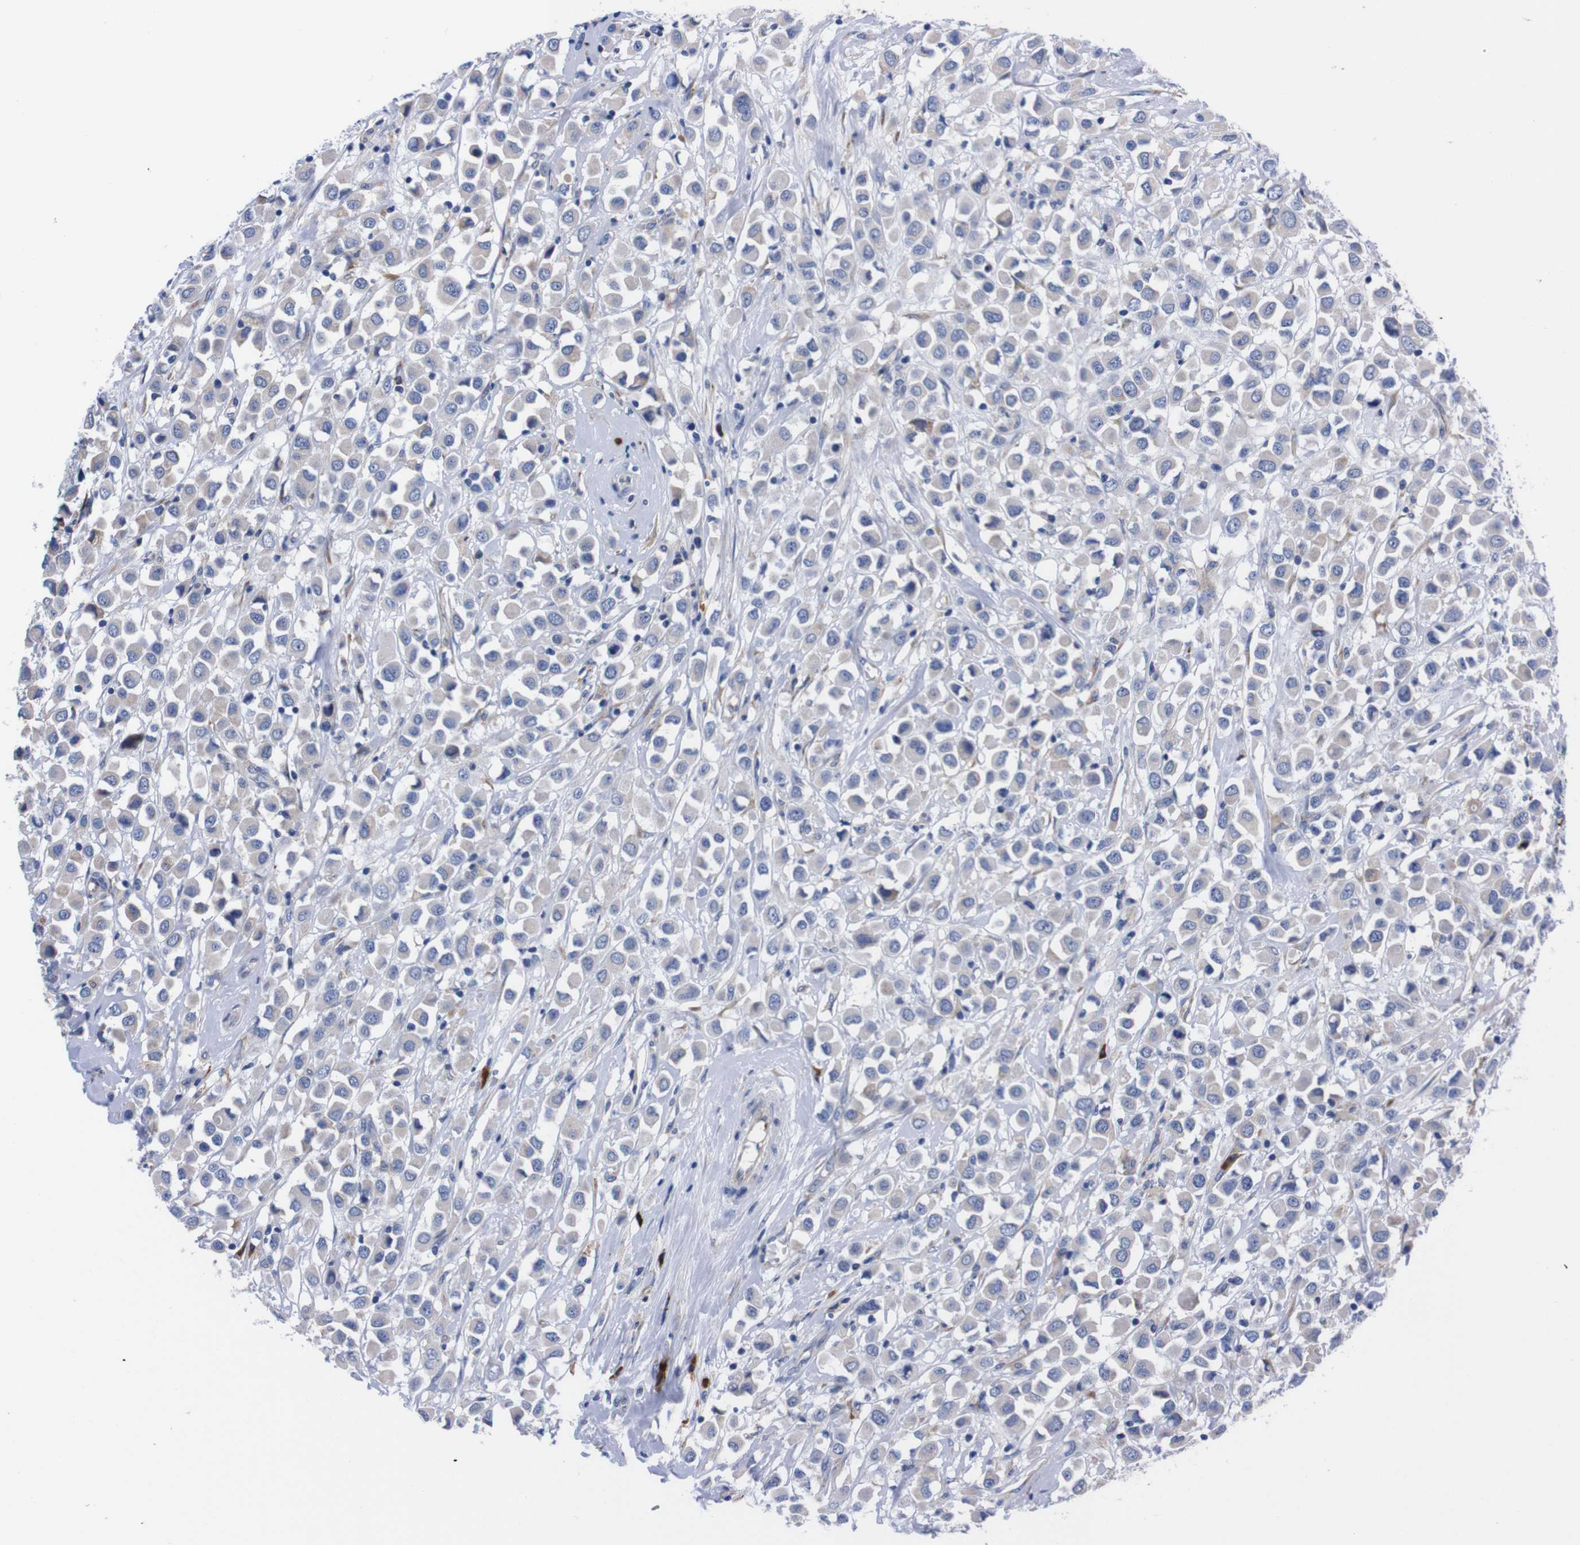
{"staining": {"intensity": "weak", "quantity": "<25%", "location": "cytoplasmic/membranous"}, "tissue": "breast cancer", "cell_type": "Tumor cells", "image_type": "cancer", "snomed": [{"axis": "morphology", "description": "Duct carcinoma"}, {"axis": "topography", "description": "Breast"}], "caption": "An image of breast invasive ductal carcinoma stained for a protein shows no brown staining in tumor cells.", "gene": "NEBL", "patient": {"sex": "female", "age": 61}}